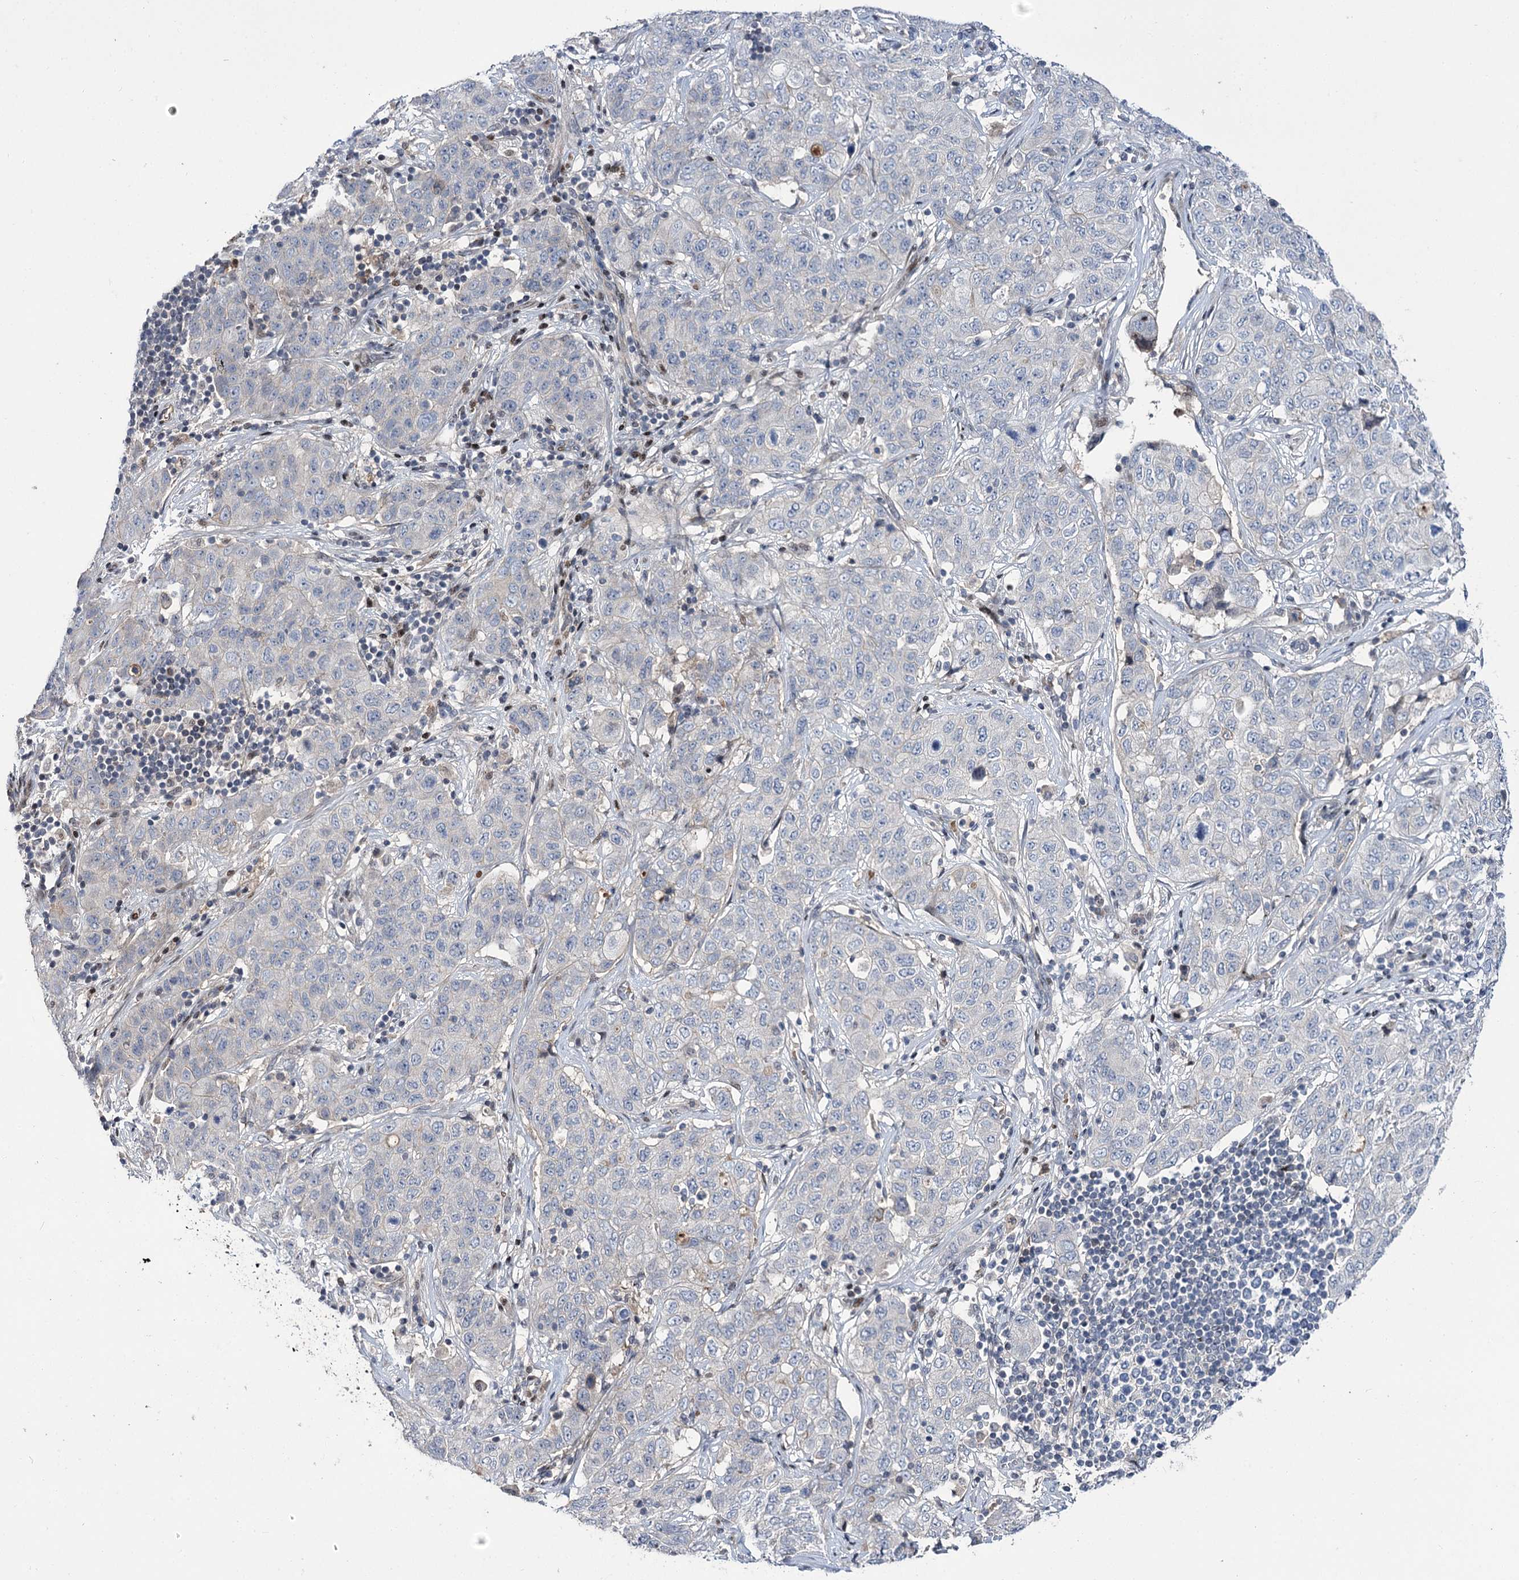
{"staining": {"intensity": "negative", "quantity": "none", "location": "none"}, "tissue": "stomach cancer", "cell_type": "Tumor cells", "image_type": "cancer", "snomed": [{"axis": "morphology", "description": "Normal tissue, NOS"}, {"axis": "morphology", "description": "Adenocarcinoma, NOS"}, {"axis": "topography", "description": "Lymph node"}, {"axis": "topography", "description": "Stomach"}], "caption": "Human stomach adenocarcinoma stained for a protein using immunohistochemistry (IHC) exhibits no staining in tumor cells.", "gene": "ITFG2", "patient": {"sex": "male", "age": 48}}